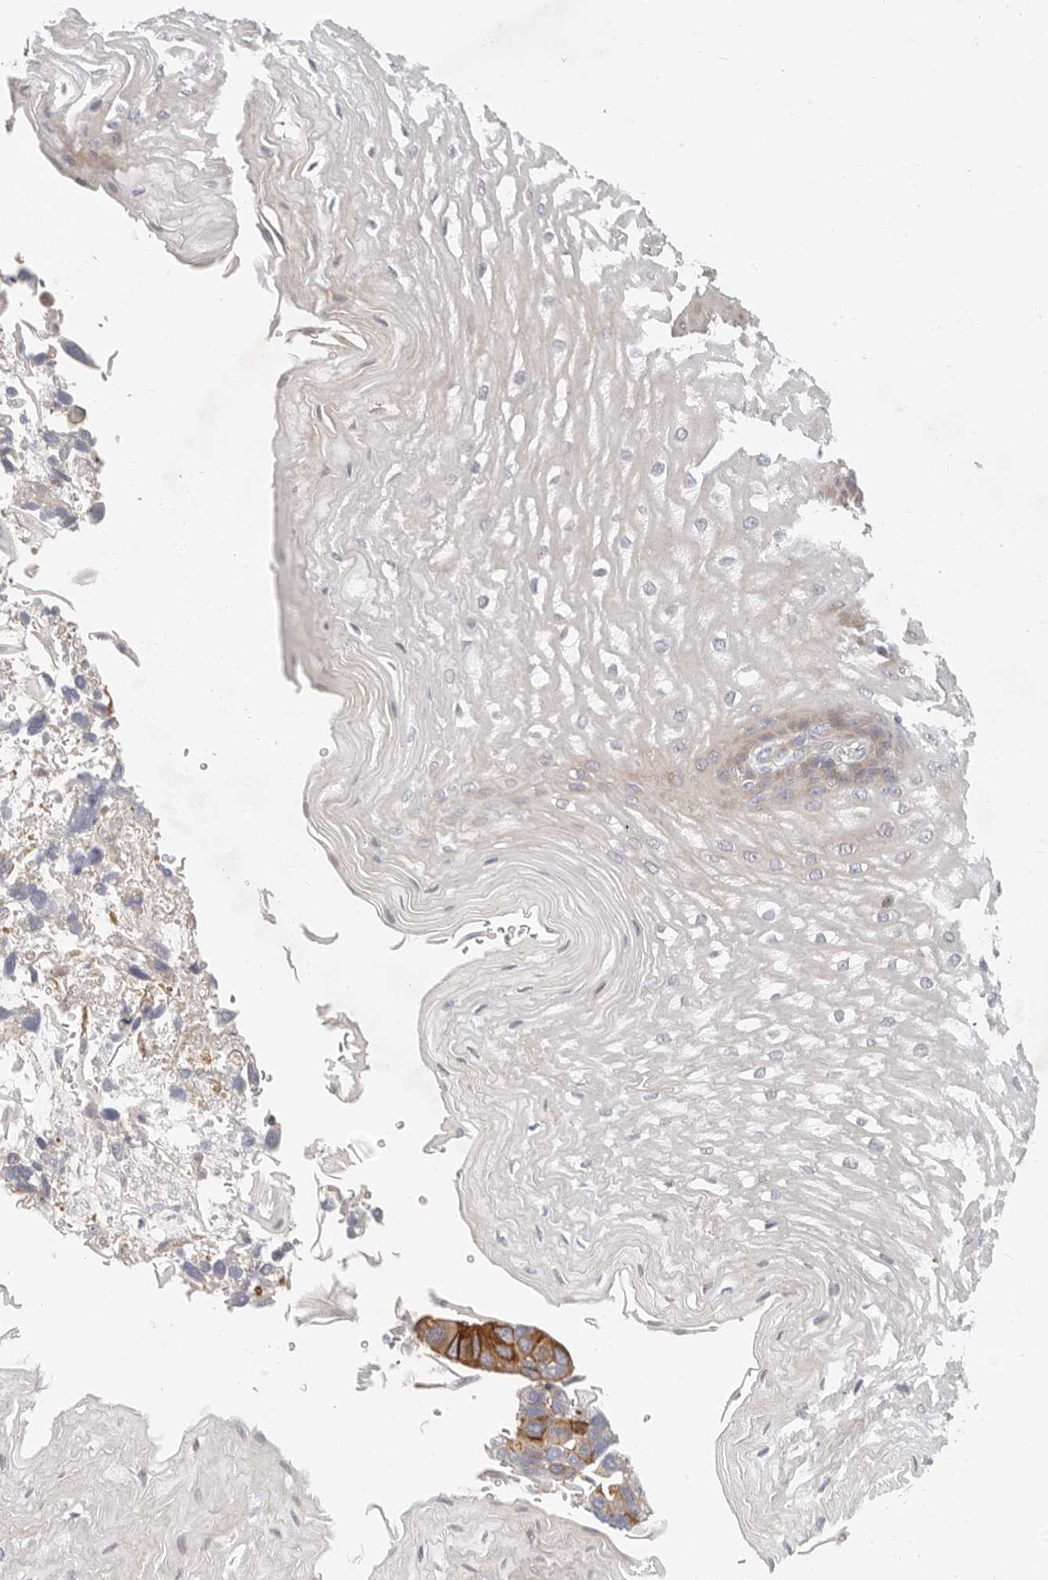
{"staining": {"intensity": "moderate", "quantity": "<25%", "location": "cytoplasmic/membranous"}, "tissue": "esophagus", "cell_type": "Squamous epithelial cells", "image_type": "normal", "snomed": [{"axis": "morphology", "description": "Normal tissue, NOS"}, {"axis": "topography", "description": "Esophagus"}], "caption": "Benign esophagus was stained to show a protein in brown. There is low levels of moderate cytoplasmic/membranous expression in about <25% of squamous epithelial cells. (IHC, brightfield microscopy, high magnification).", "gene": "DTNBP1", "patient": {"sex": "male", "age": 54}}